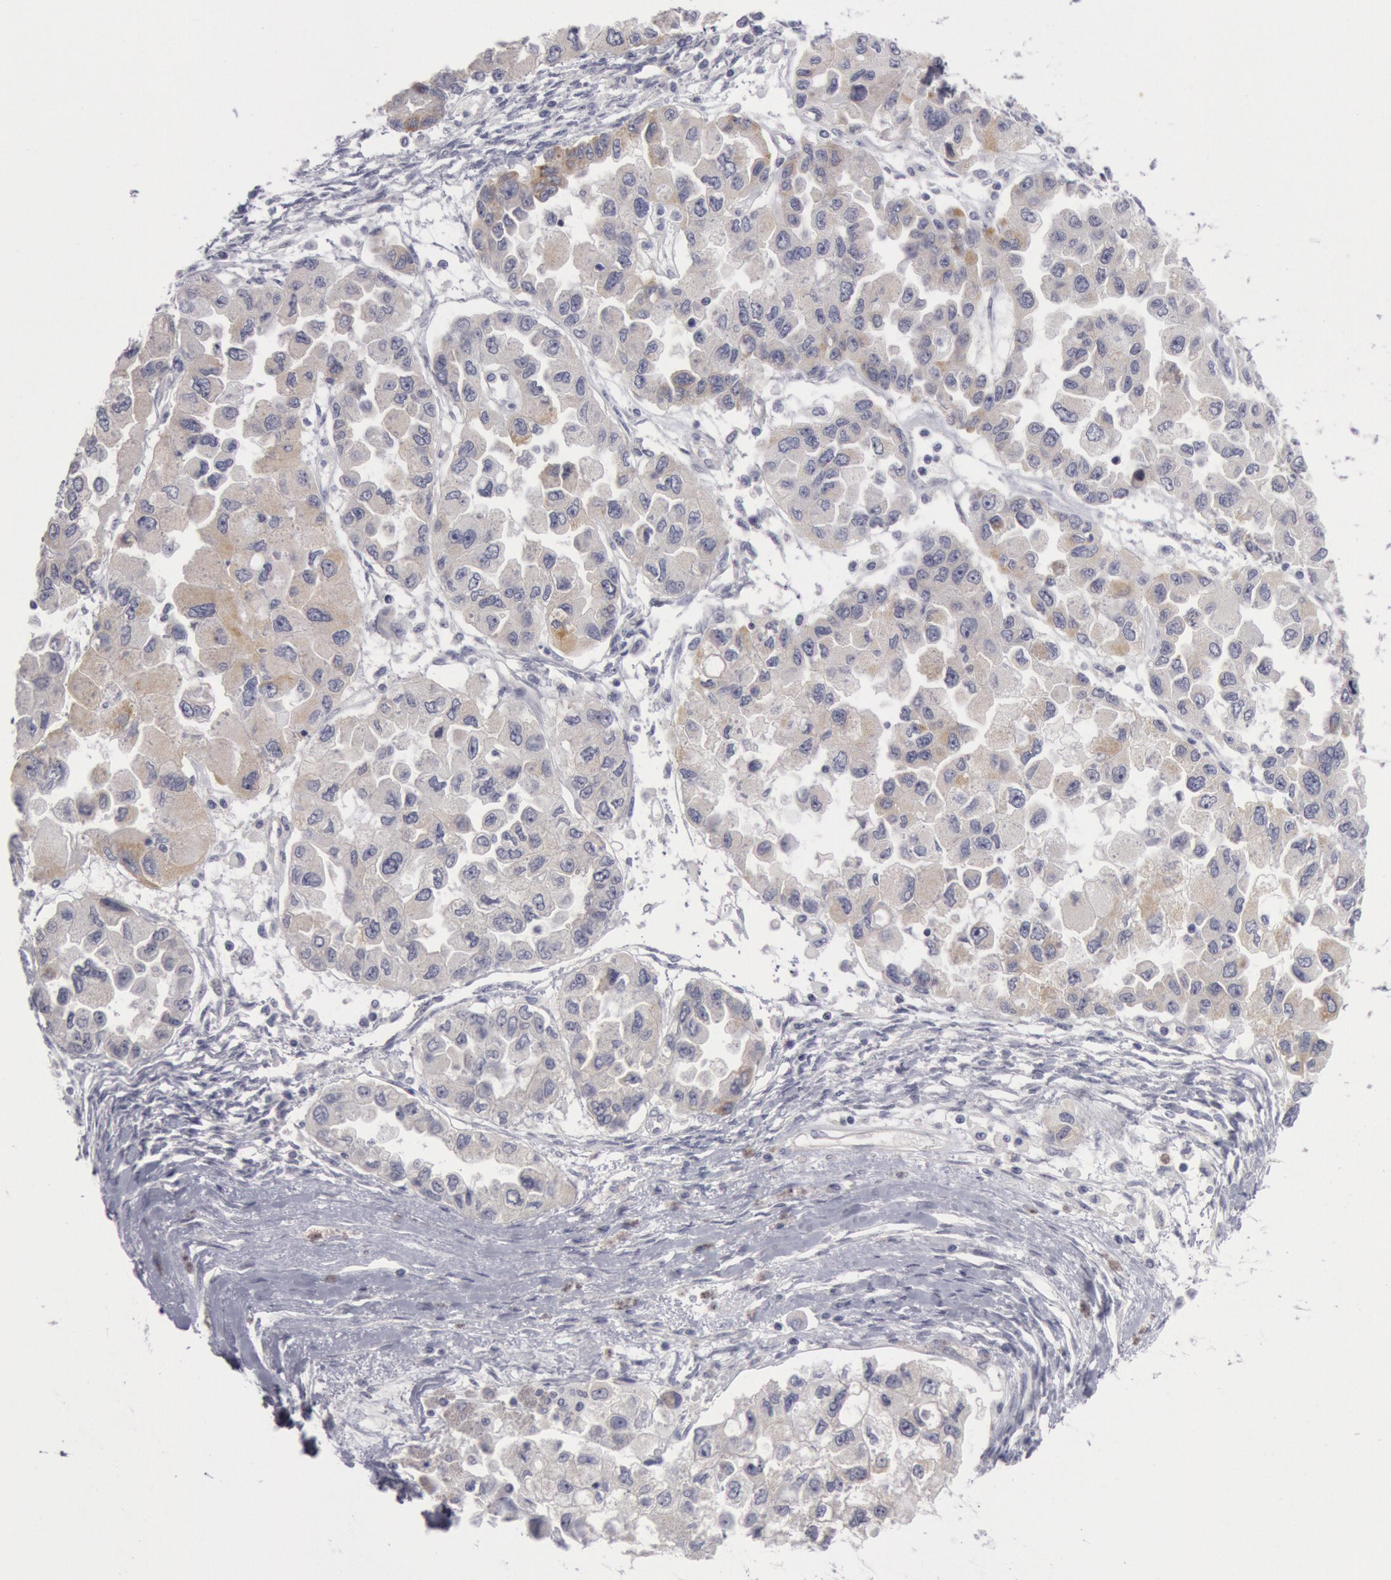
{"staining": {"intensity": "moderate", "quantity": "25%-75%", "location": "cytoplasmic/membranous"}, "tissue": "ovarian cancer", "cell_type": "Tumor cells", "image_type": "cancer", "snomed": [{"axis": "morphology", "description": "Cystadenocarcinoma, serous, NOS"}, {"axis": "topography", "description": "Ovary"}], "caption": "Human ovarian serous cystadenocarcinoma stained with a brown dye shows moderate cytoplasmic/membranous positive positivity in about 25%-75% of tumor cells.", "gene": "JOSD1", "patient": {"sex": "female", "age": 84}}